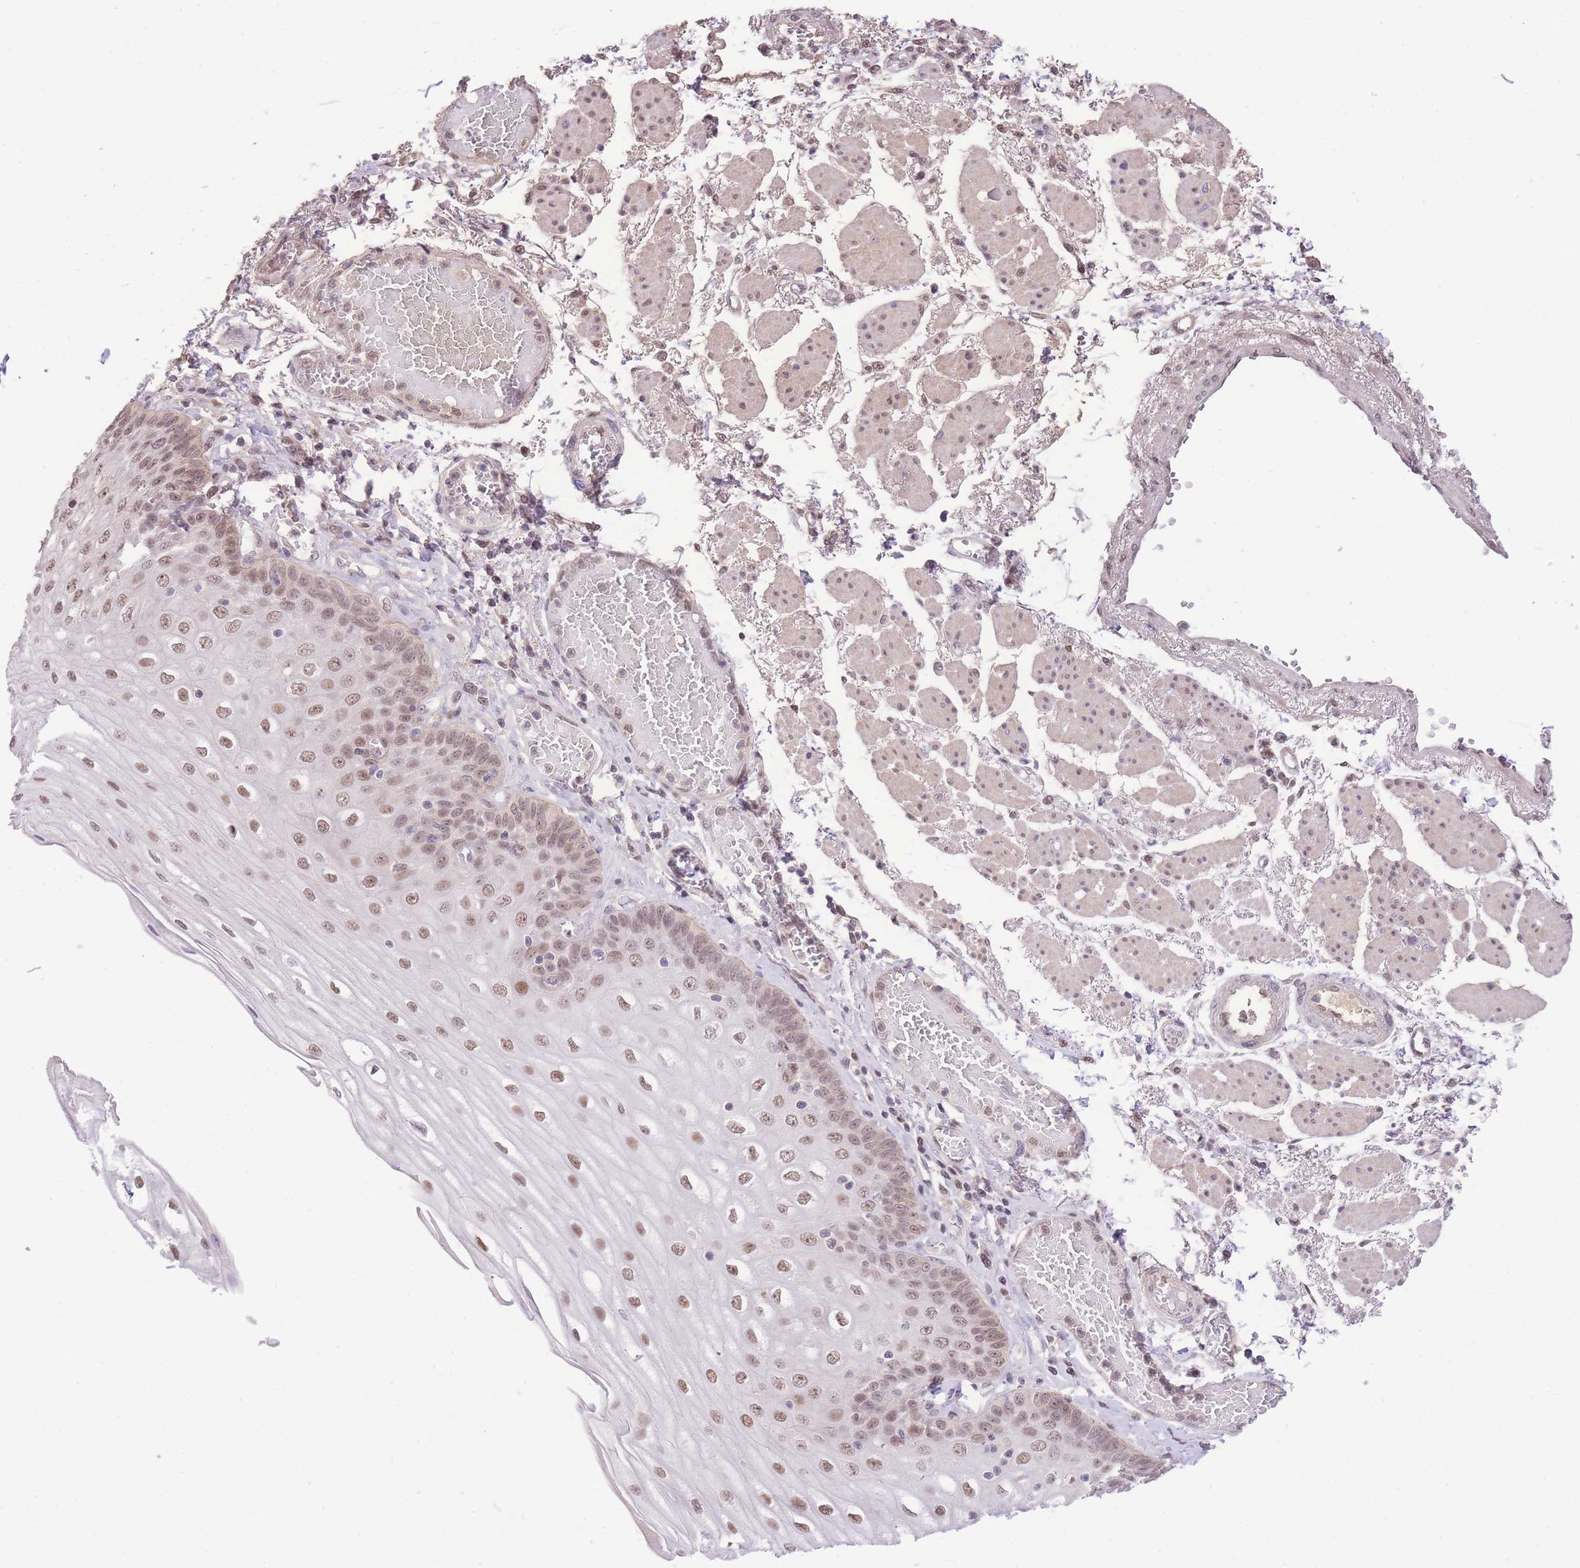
{"staining": {"intensity": "moderate", "quantity": ">75%", "location": "nuclear"}, "tissue": "esophagus", "cell_type": "Squamous epithelial cells", "image_type": "normal", "snomed": [{"axis": "morphology", "description": "Normal tissue, NOS"}, {"axis": "topography", "description": "Esophagus"}], "caption": "Immunohistochemical staining of benign human esophagus reveals >75% levels of moderate nuclear protein staining in approximately >75% of squamous epithelial cells.", "gene": "UBXN7", "patient": {"sex": "male", "age": 81}}